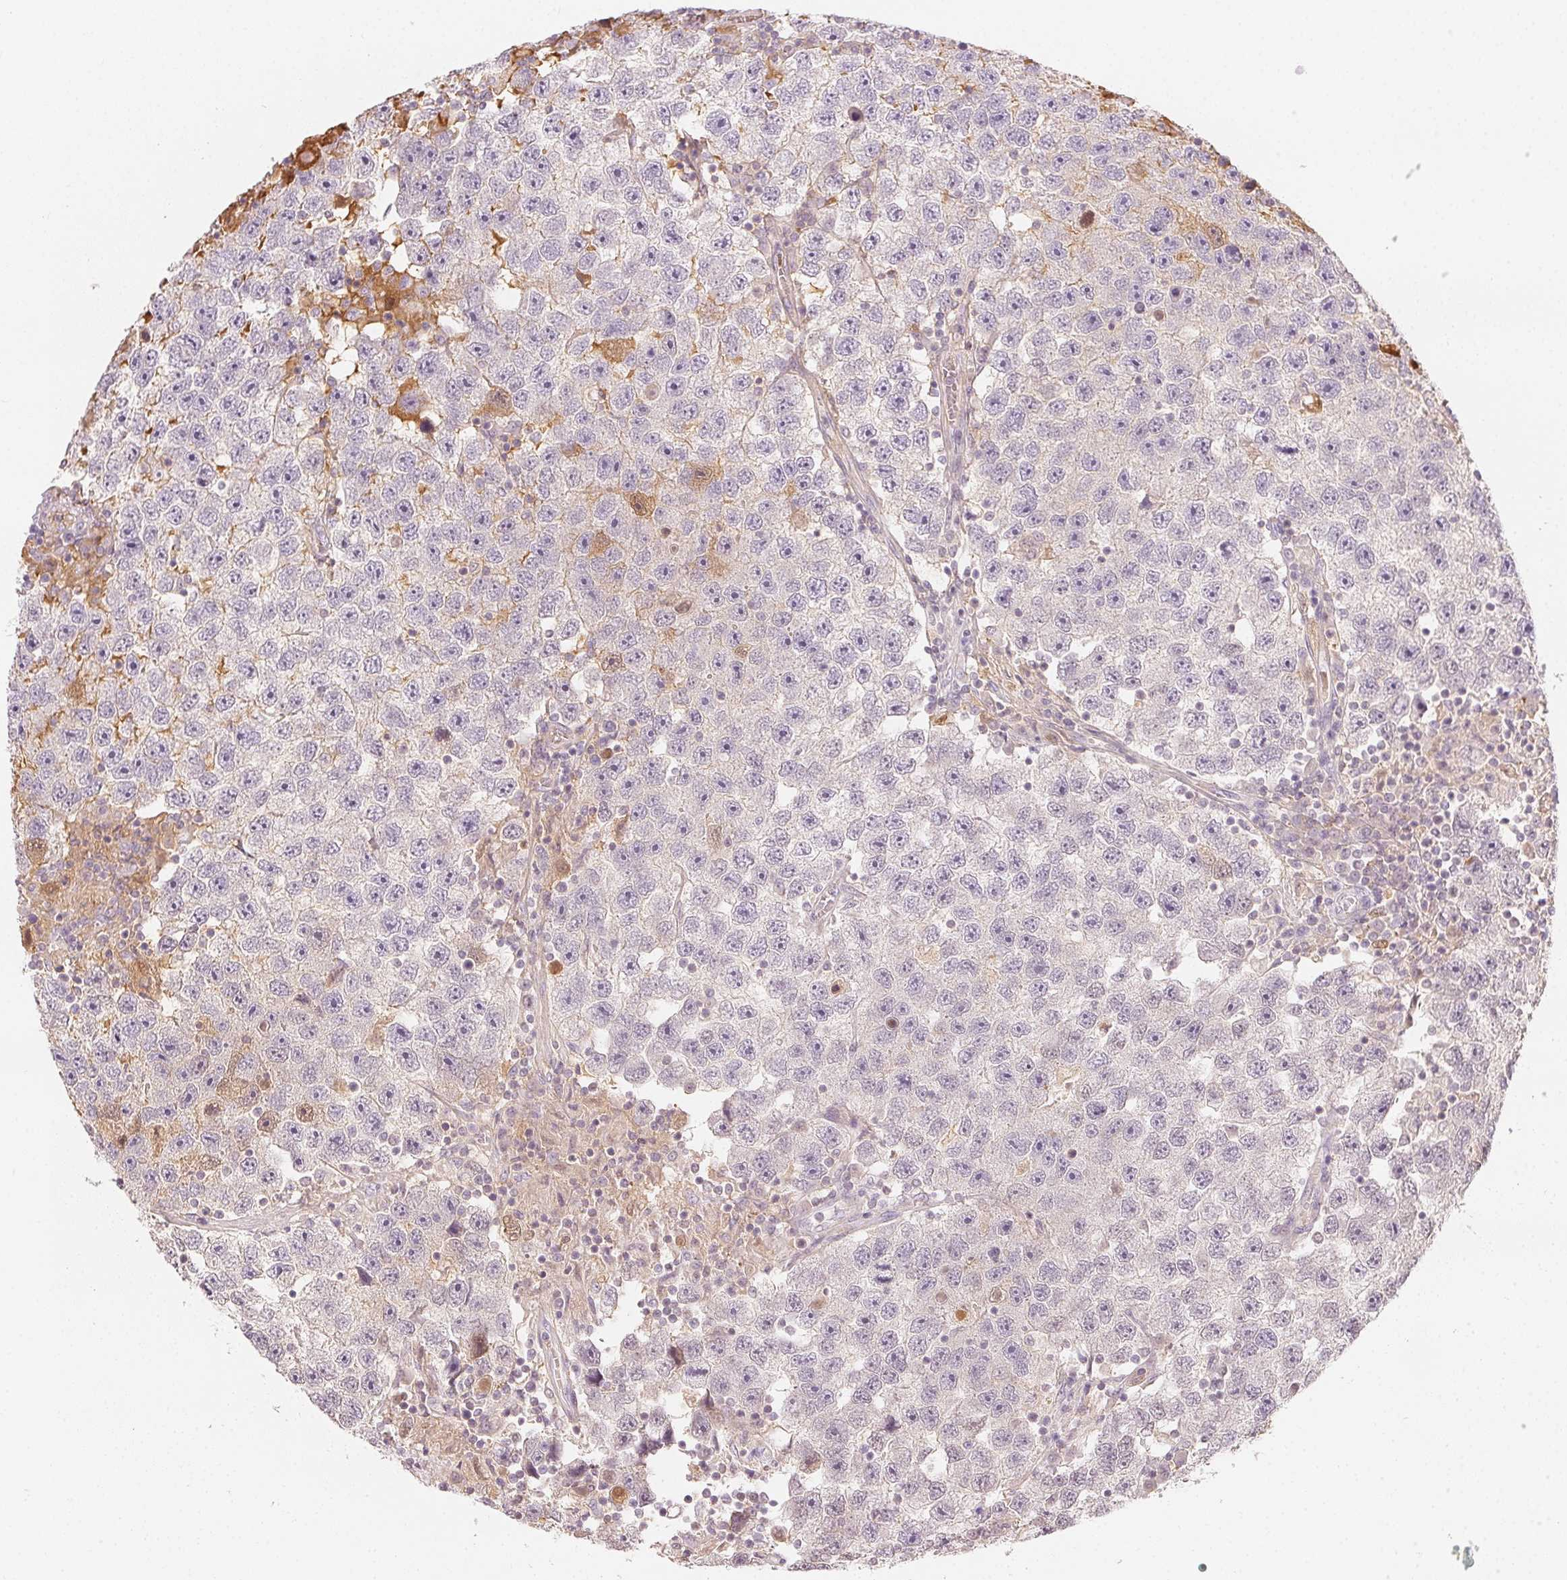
{"staining": {"intensity": "negative", "quantity": "none", "location": "none"}, "tissue": "testis cancer", "cell_type": "Tumor cells", "image_type": "cancer", "snomed": [{"axis": "morphology", "description": "Seminoma, NOS"}, {"axis": "topography", "description": "Testis"}], "caption": "Immunohistochemistry of testis cancer demonstrates no positivity in tumor cells.", "gene": "AFM", "patient": {"sex": "male", "age": 26}}